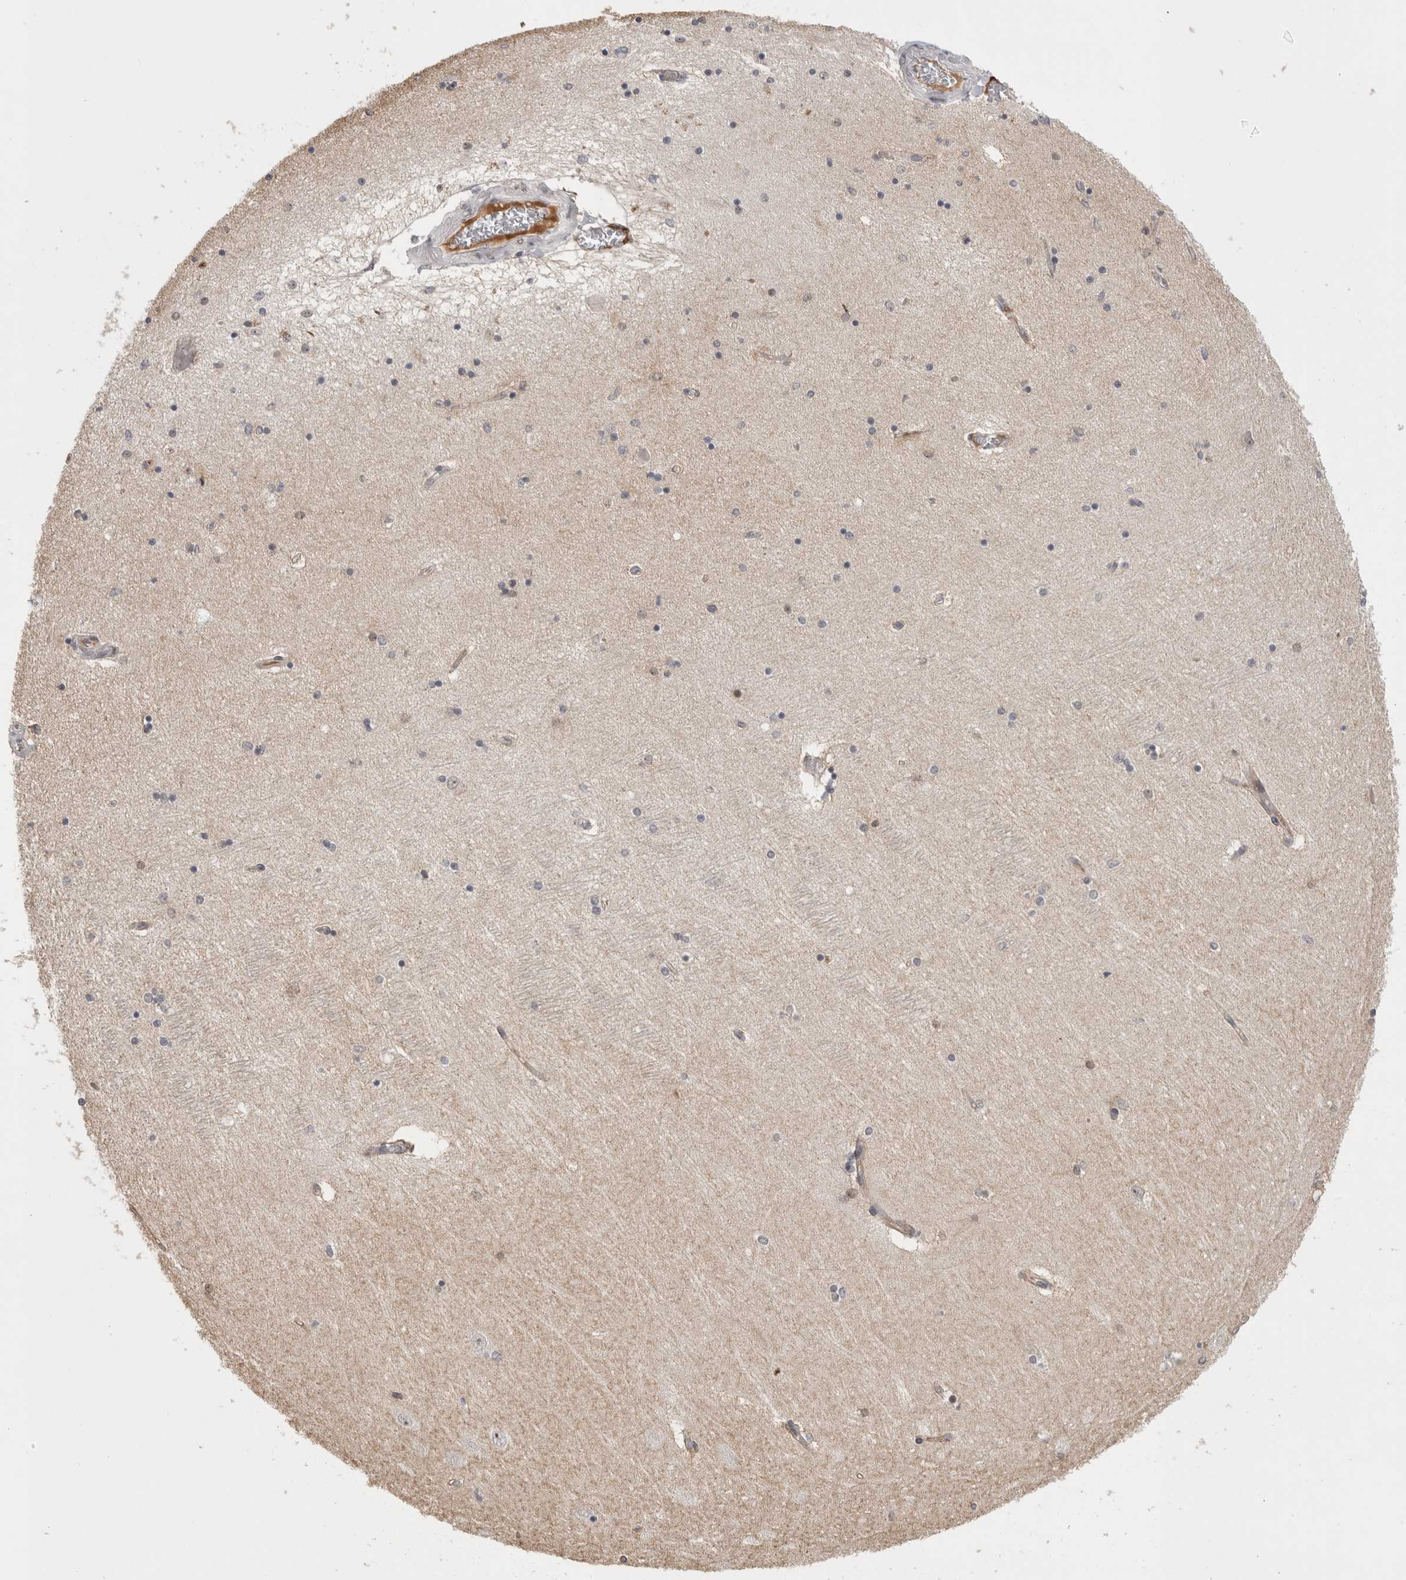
{"staining": {"intensity": "weak", "quantity": "<25%", "location": "nuclear"}, "tissue": "hippocampus", "cell_type": "Glial cells", "image_type": "normal", "snomed": [{"axis": "morphology", "description": "Normal tissue, NOS"}, {"axis": "topography", "description": "Hippocampus"}], "caption": "High power microscopy photomicrograph of an immunohistochemistry (IHC) image of unremarkable hippocampus, revealing no significant expression in glial cells.", "gene": "ZNF24", "patient": {"sex": "female", "age": 54}}